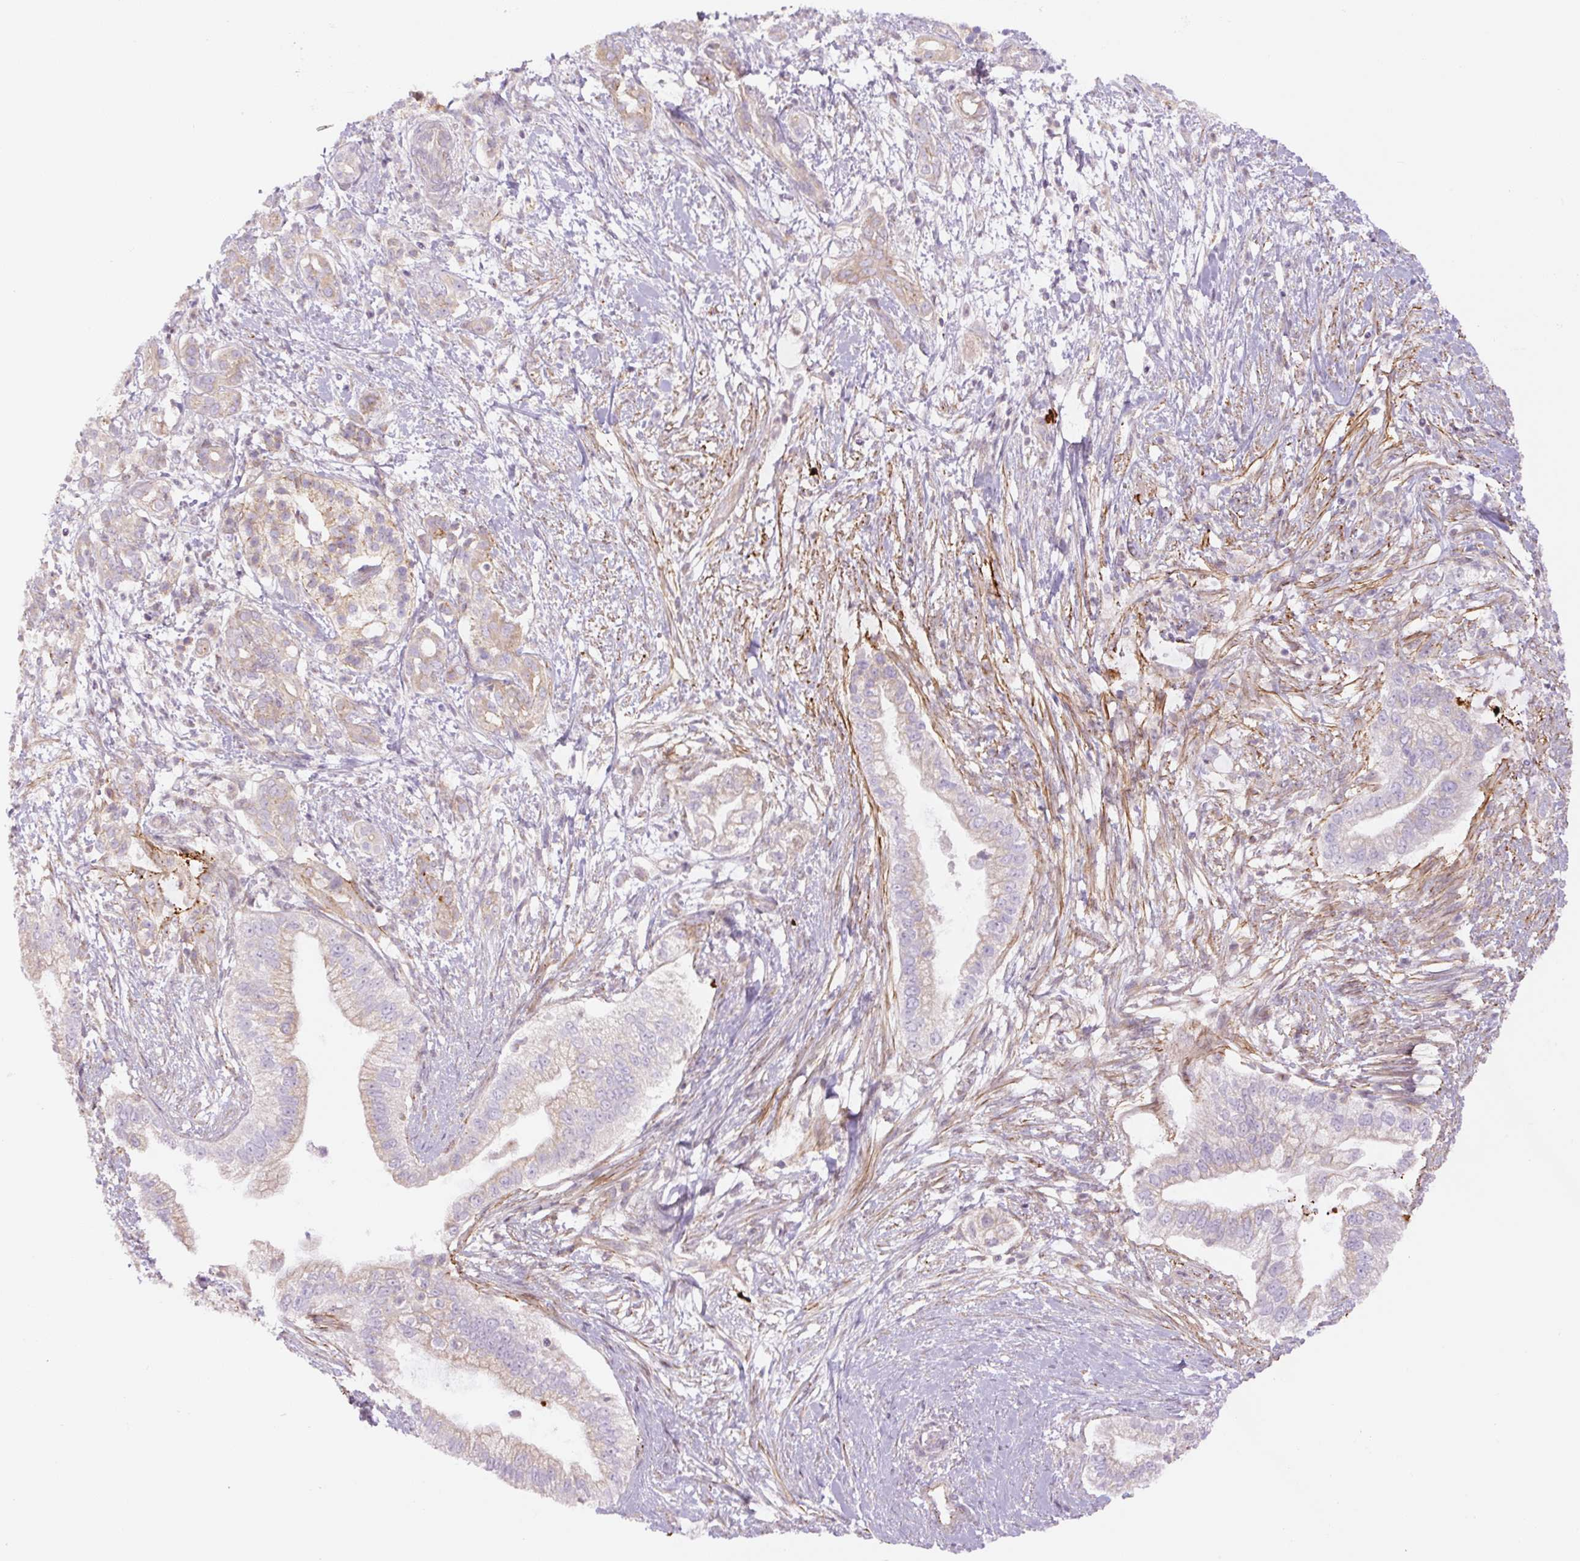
{"staining": {"intensity": "moderate", "quantity": "<25%", "location": "cytoplasmic/membranous"}, "tissue": "pancreatic cancer", "cell_type": "Tumor cells", "image_type": "cancer", "snomed": [{"axis": "morphology", "description": "Adenocarcinoma, NOS"}, {"axis": "topography", "description": "Pancreas"}], "caption": "Protein staining demonstrates moderate cytoplasmic/membranous expression in approximately <25% of tumor cells in pancreatic cancer.", "gene": "CCNI2", "patient": {"sex": "male", "age": 70}}